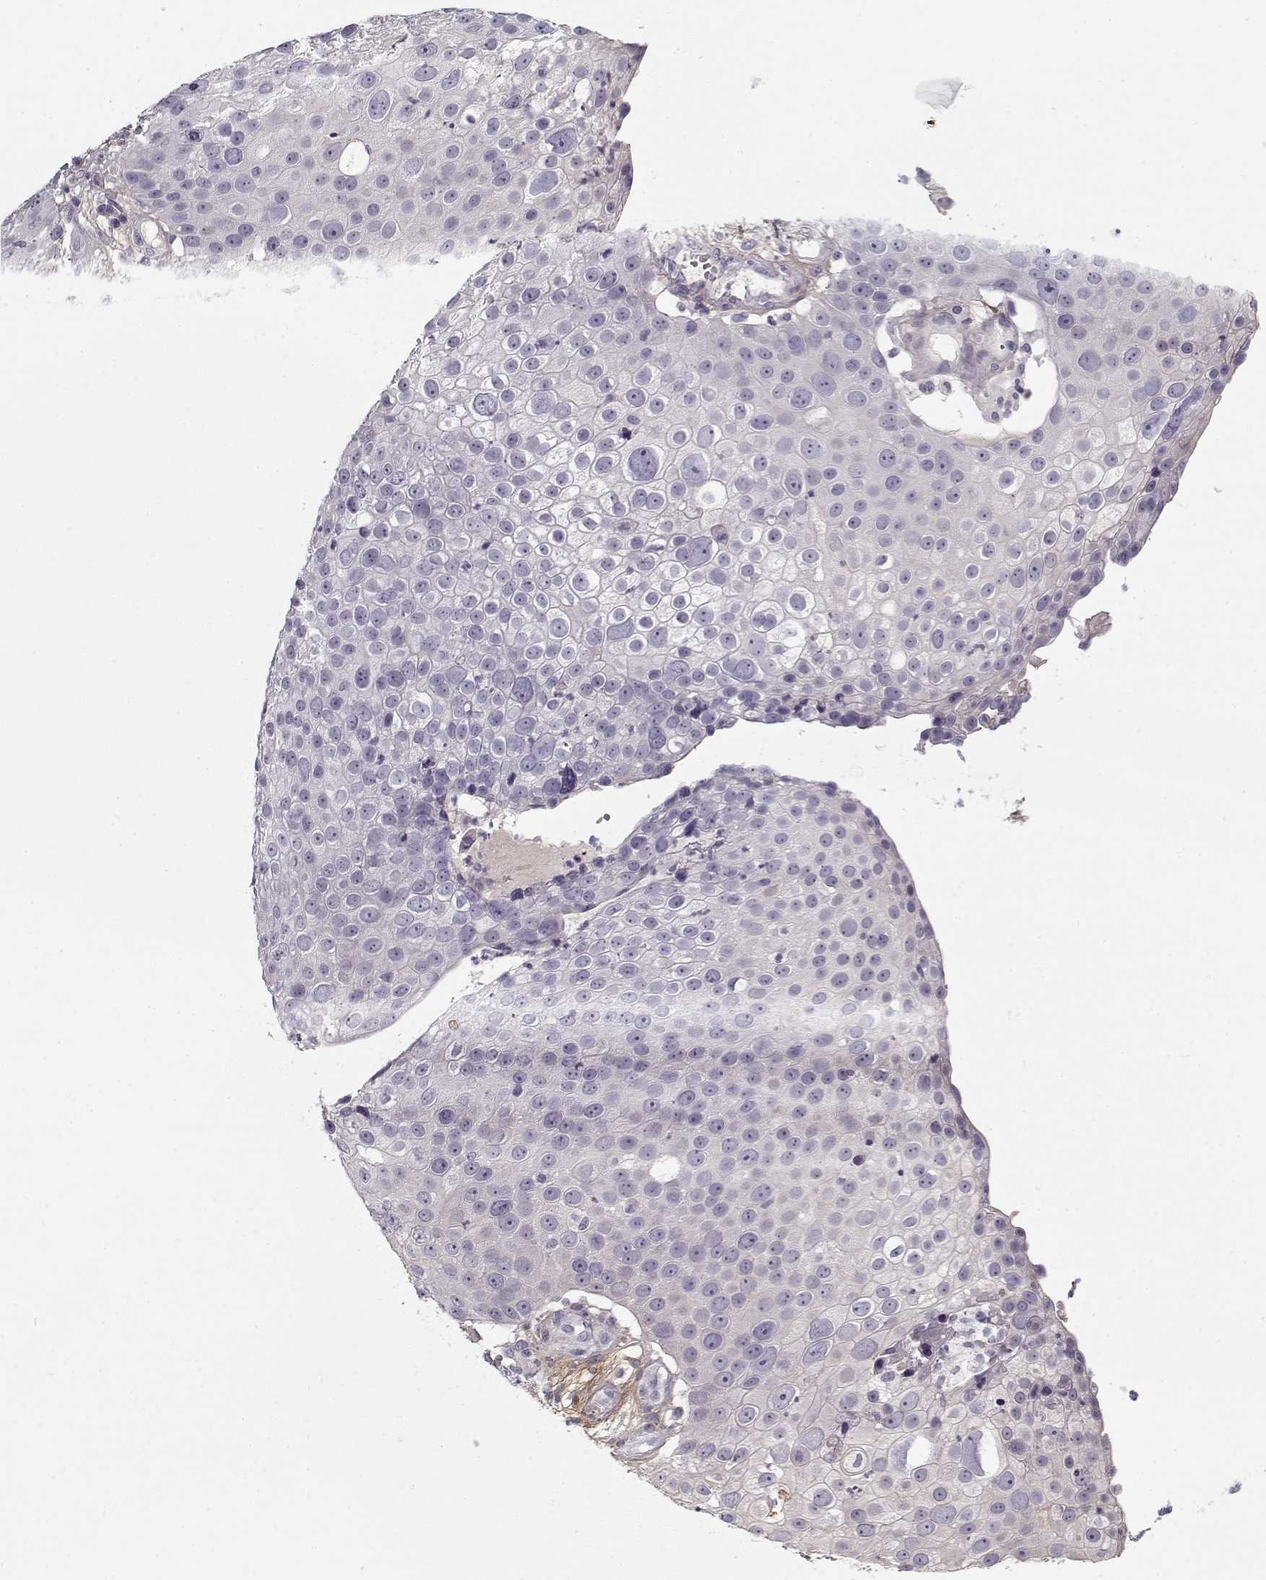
{"staining": {"intensity": "negative", "quantity": "none", "location": "none"}, "tissue": "skin cancer", "cell_type": "Tumor cells", "image_type": "cancer", "snomed": [{"axis": "morphology", "description": "Squamous cell carcinoma, NOS"}, {"axis": "topography", "description": "Skin"}], "caption": "Tumor cells are negative for brown protein staining in skin cancer (squamous cell carcinoma).", "gene": "LUM", "patient": {"sex": "male", "age": 71}}